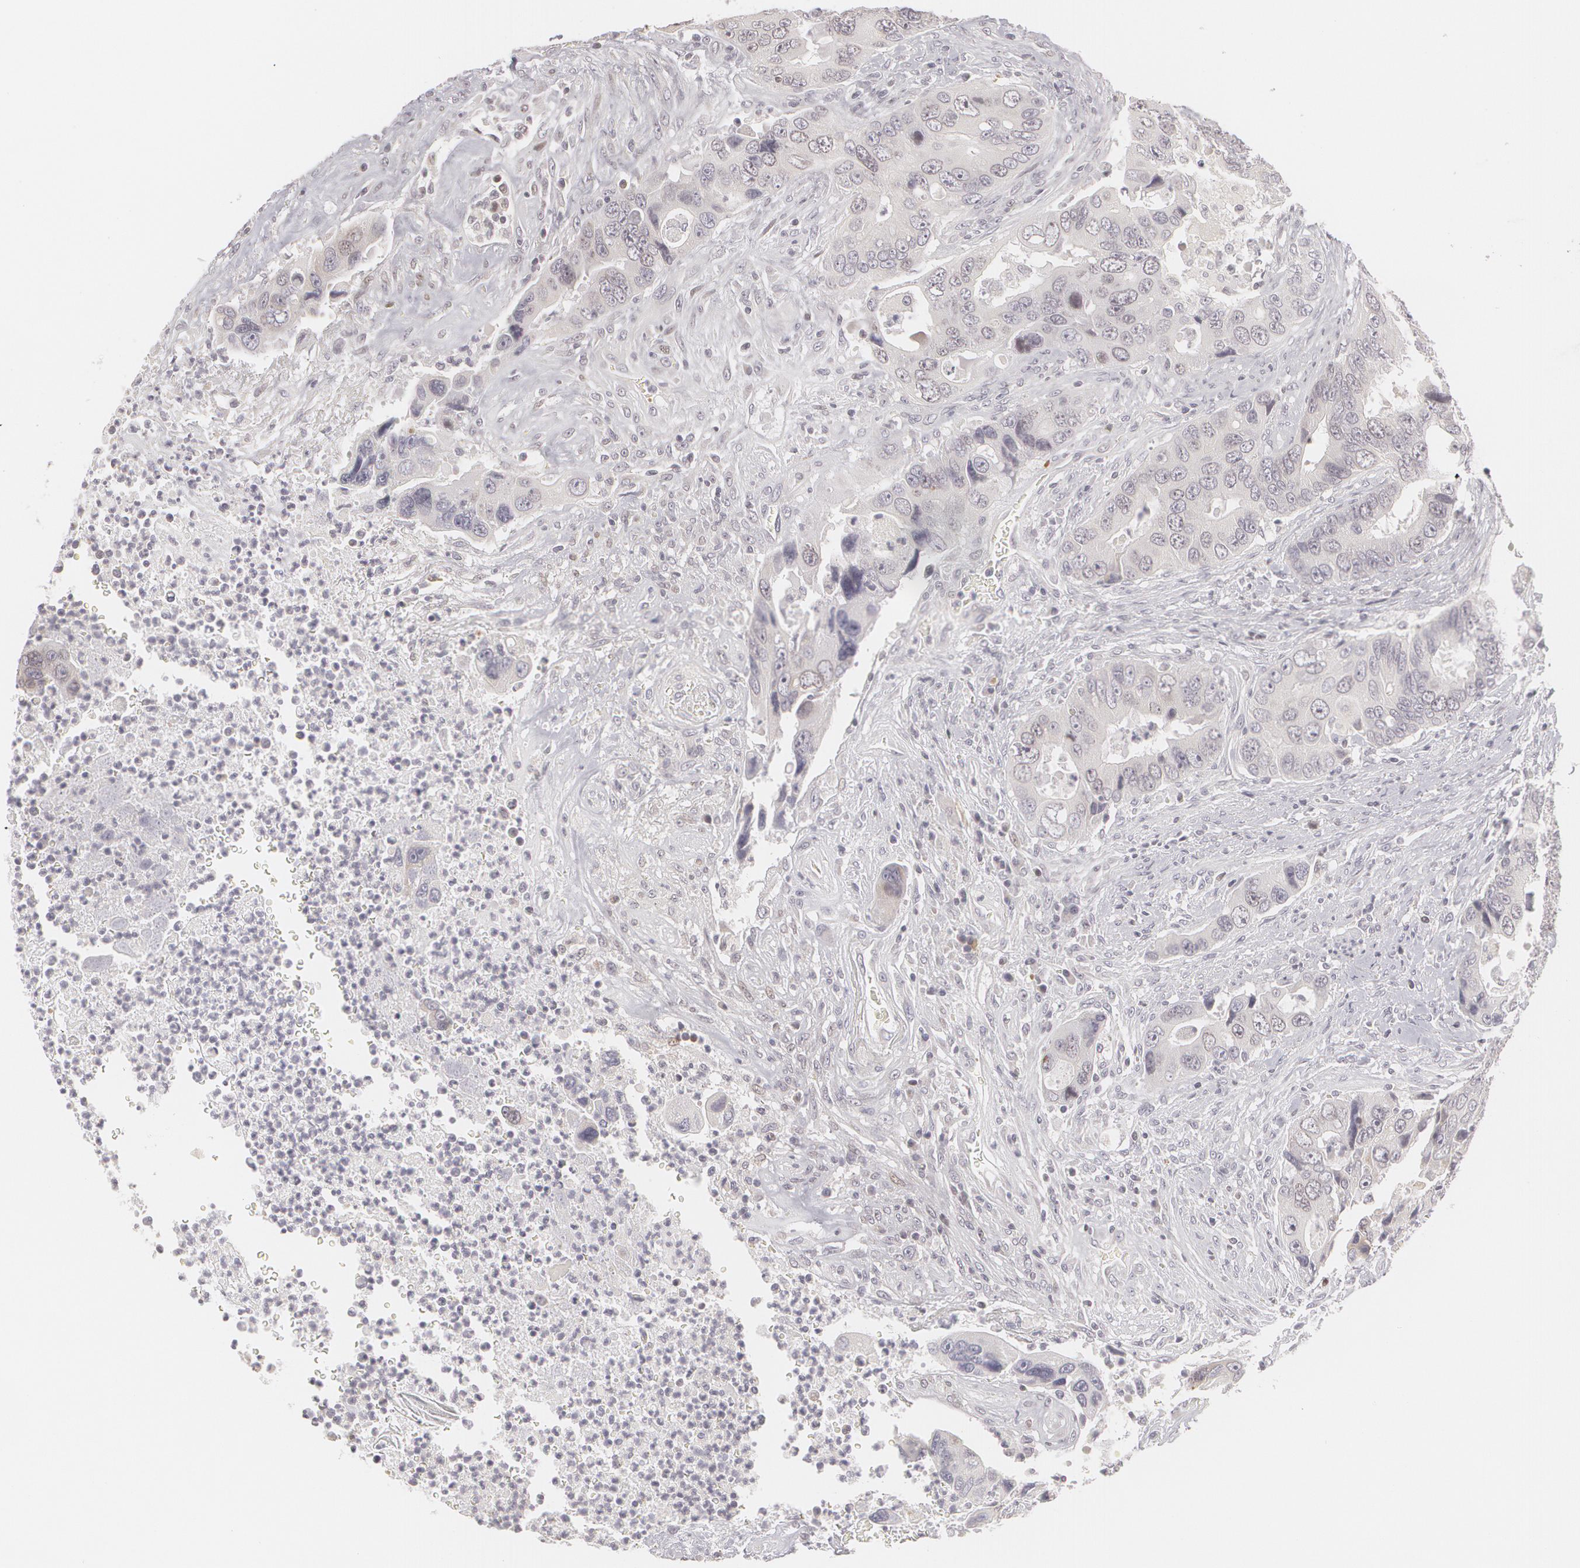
{"staining": {"intensity": "negative", "quantity": "none", "location": "none"}, "tissue": "colorectal cancer", "cell_type": "Tumor cells", "image_type": "cancer", "snomed": [{"axis": "morphology", "description": "Adenocarcinoma, NOS"}, {"axis": "topography", "description": "Rectum"}], "caption": "Immunohistochemistry histopathology image of neoplastic tissue: adenocarcinoma (colorectal) stained with DAB (3,3'-diaminobenzidine) exhibits no significant protein staining in tumor cells.", "gene": "ZBTB16", "patient": {"sex": "female", "age": 67}}